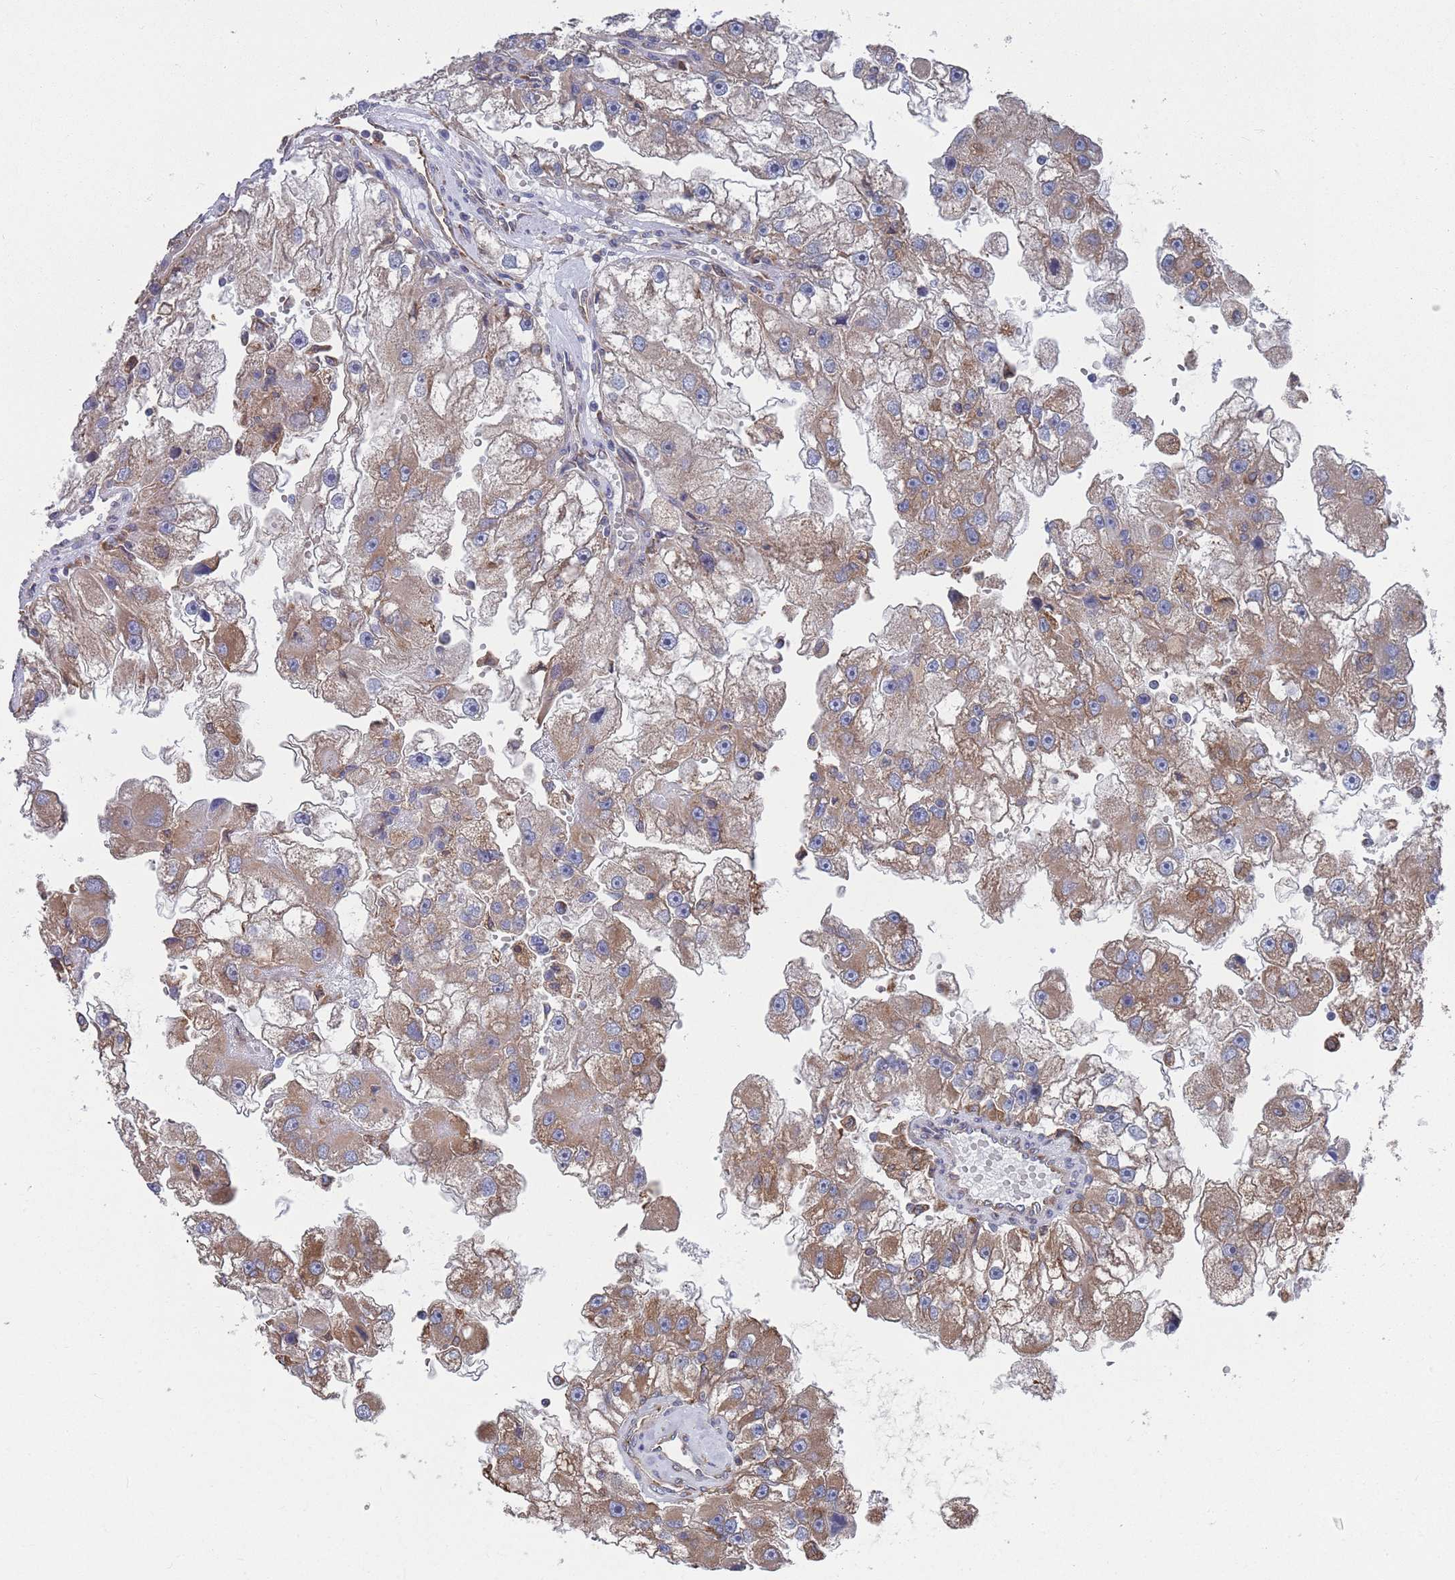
{"staining": {"intensity": "moderate", "quantity": "25%-75%", "location": "cytoplasmic/membranous"}, "tissue": "renal cancer", "cell_type": "Tumor cells", "image_type": "cancer", "snomed": [{"axis": "morphology", "description": "Adenocarcinoma, NOS"}, {"axis": "topography", "description": "Kidney"}], "caption": "Protein staining reveals moderate cytoplasmic/membranous positivity in about 25%-75% of tumor cells in renal cancer.", "gene": "GID8", "patient": {"sex": "male", "age": 63}}